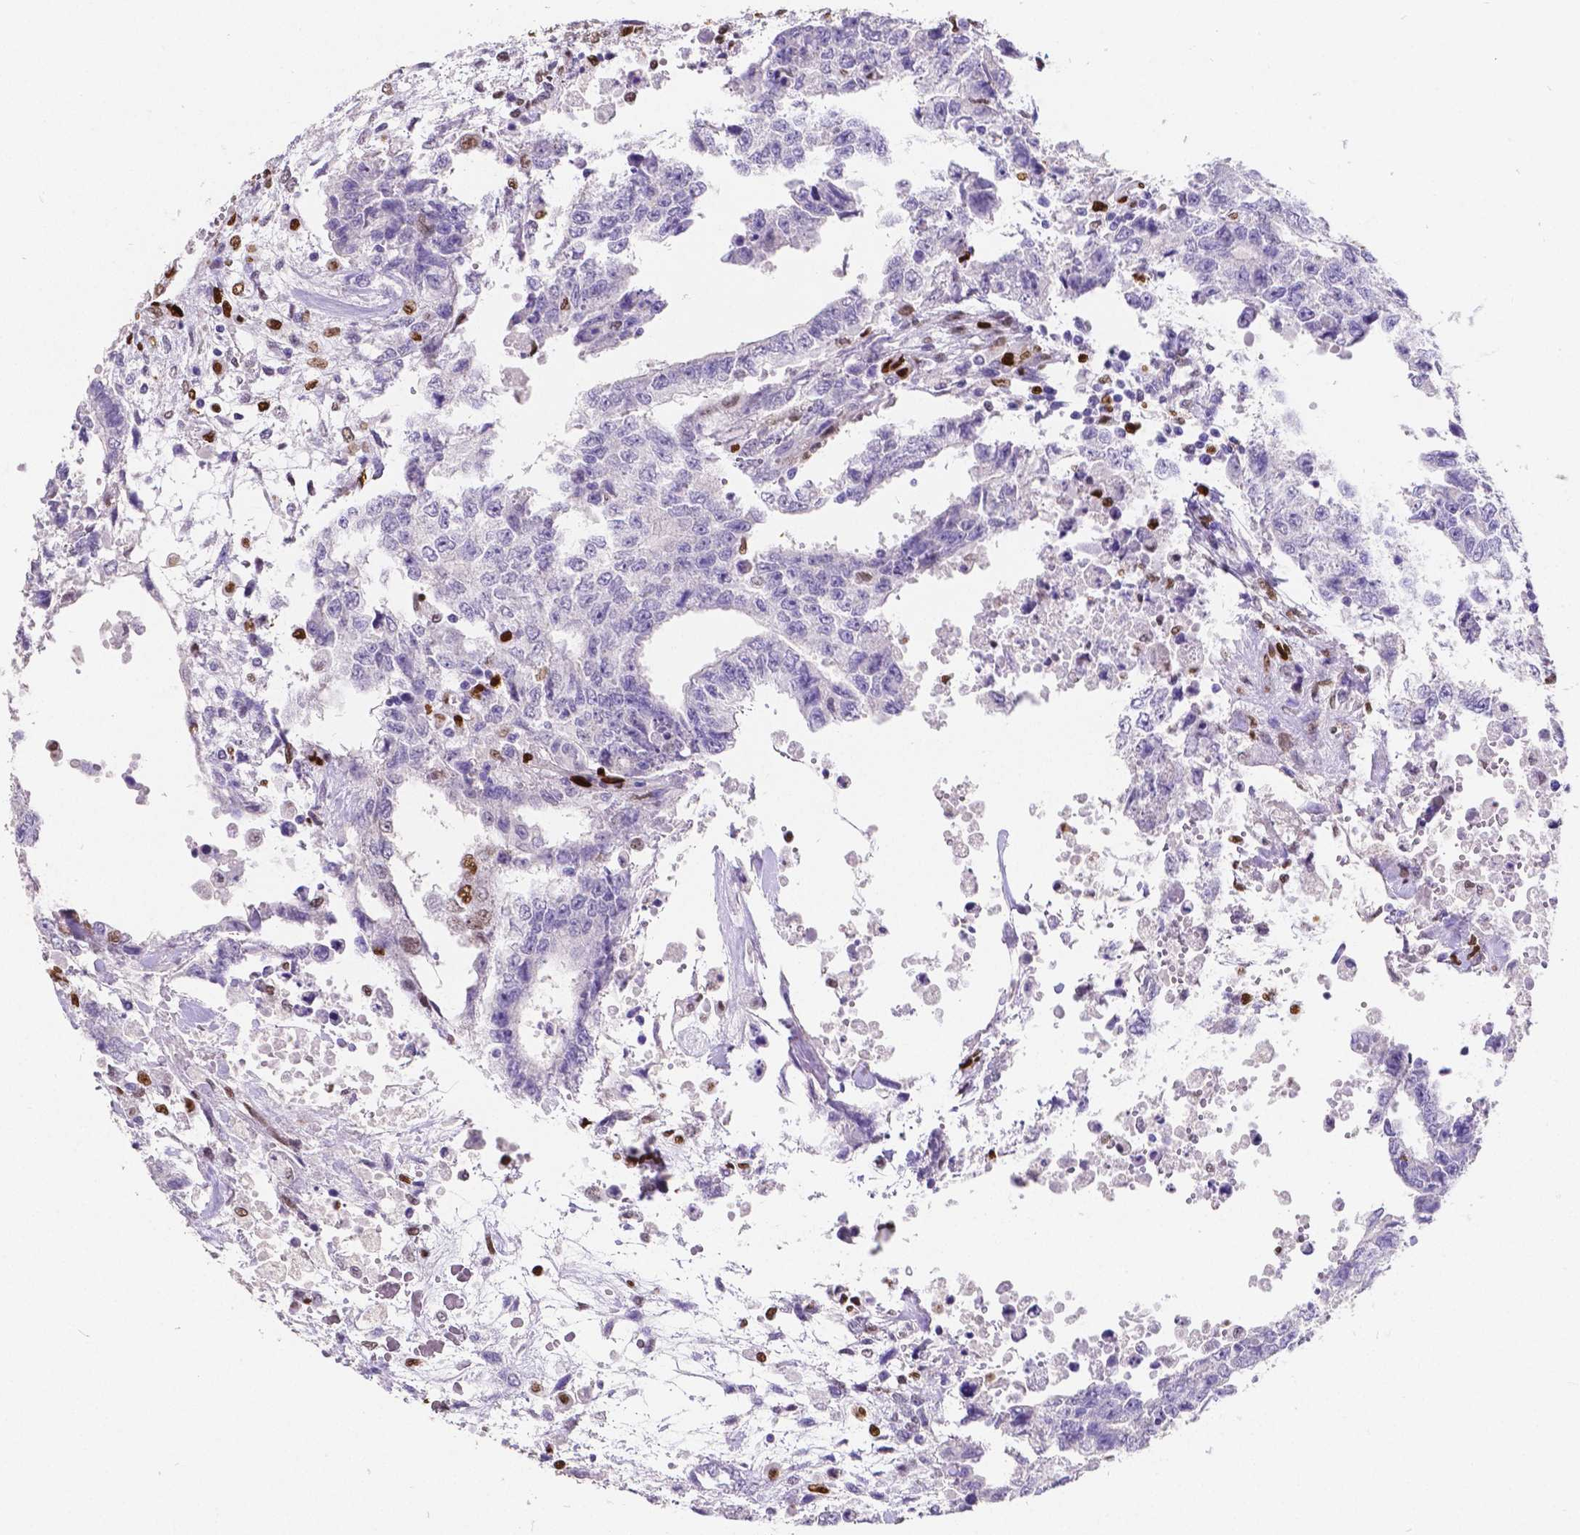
{"staining": {"intensity": "negative", "quantity": "none", "location": "none"}, "tissue": "testis cancer", "cell_type": "Tumor cells", "image_type": "cancer", "snomed": [{"axis": "morphology", "description": "Carcinoma, Embryonal, NOS"}, {"axis": "topography", "description": "Testis"}], "caption": "Immunohistochemistry (IHC) photomicrograph of testis cancer (embryonal carcinoma) stained for a protein (brown), which shows no staining in tumor cells.", "gene": "MEF2C", "patient": {"sex": "male", "age": 24}}